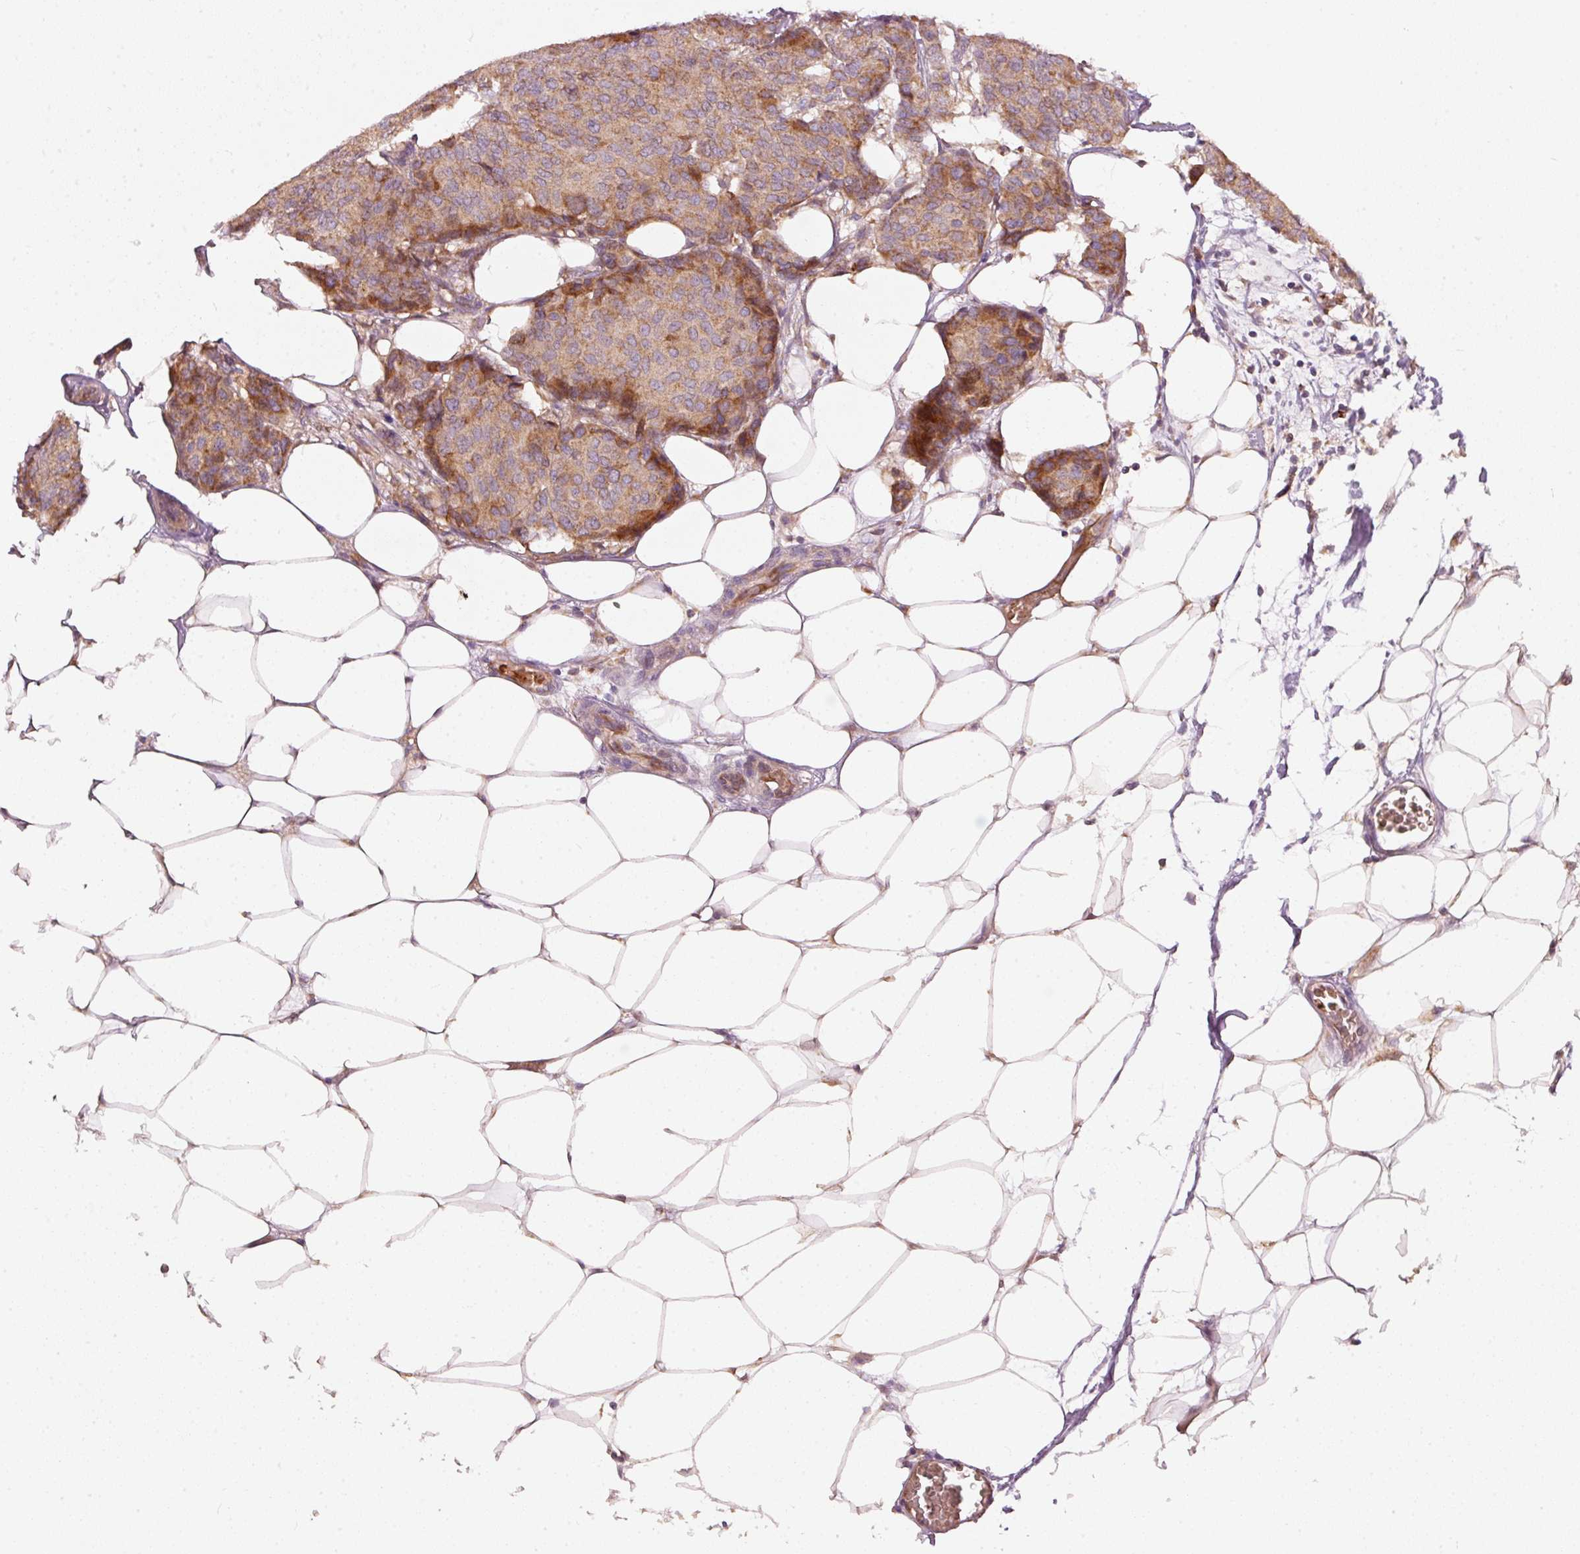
{"staining": {"intensity": "moderate", "quantity": "25%-75%", "location": "cytoplasmic/membranous"}, "tissue": "breast cancer", "cell_type": "Tumor cells", "image_type": "cancer", "snomed": [{"axis": "morphology", "description": "Duct carcinoma"}, {"axis": "topography", "description": "Breast"}], "caption": "Moderate cytoplasmic/membranous expression is identified in approximately 25%-75% of tumor cells in breast cancer (invasive ductal carcinoma).", "gene": "KLHL21", "patient": {"sex": "female", "age": 75}}